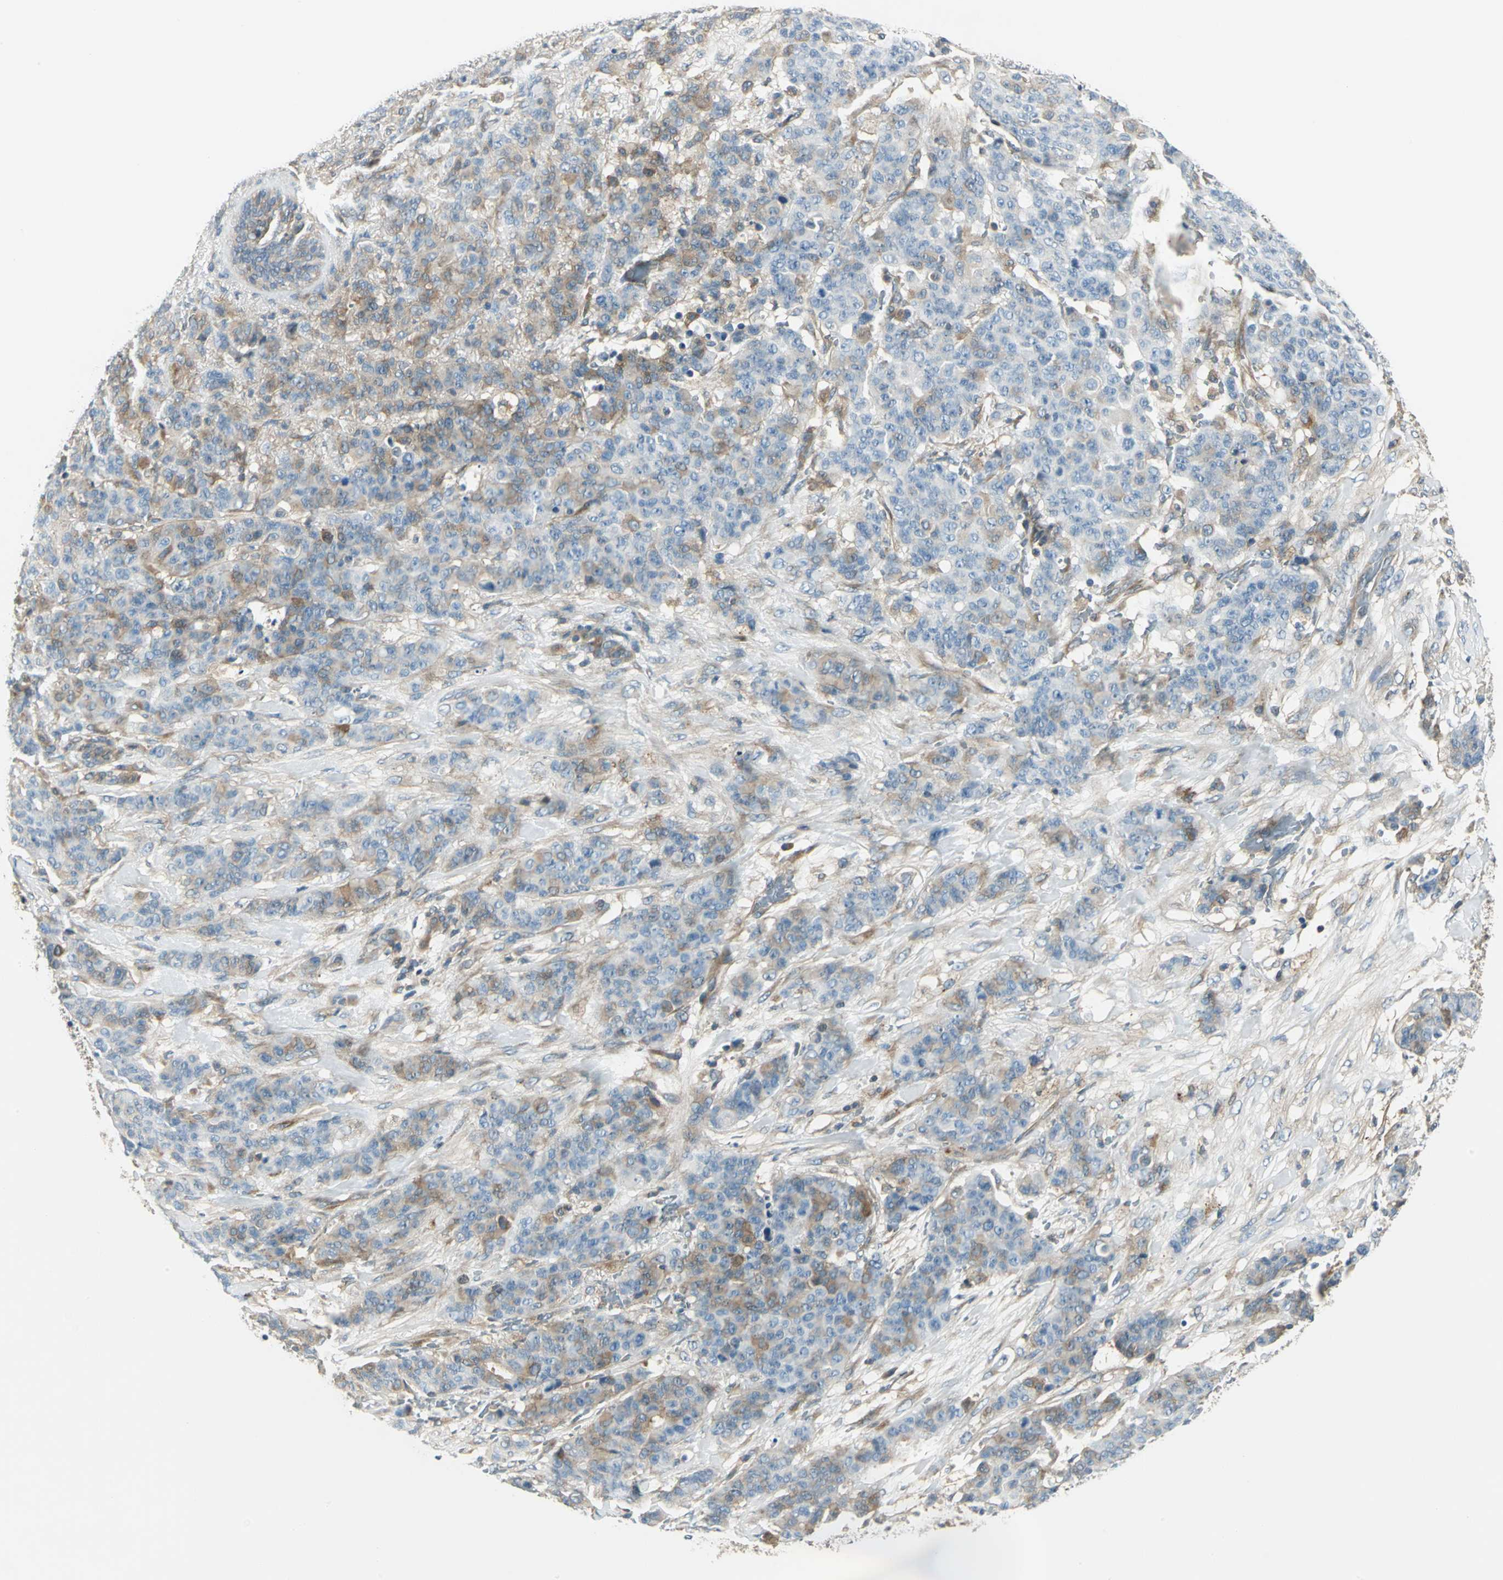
{"staining": {"intensity": "weak", "quantity": "25%-75%", "location": "cytoplasmic/membranous"}, "tissue": "breast cancer", "cell_type": "Tumor cells", "image_type": "cancer", "snomed": [{"axis": "morphology", "description": "Duct carcinoma"}, {"axis": "topography", "description": "Breast"}], "caption": "Immunohistochemistry photomicrograph of neoplastic tissue: human breast intraductal carcinoma stained using immunohistochemistry shows low levels of weak protein expression localized specifically in the cytoplasmic/membranous of tumor cells, appearing as a cytoplasmic/membranous brown color.", "gene": "PRKAA1", "patient": {"sex": "female", "age": 40}}